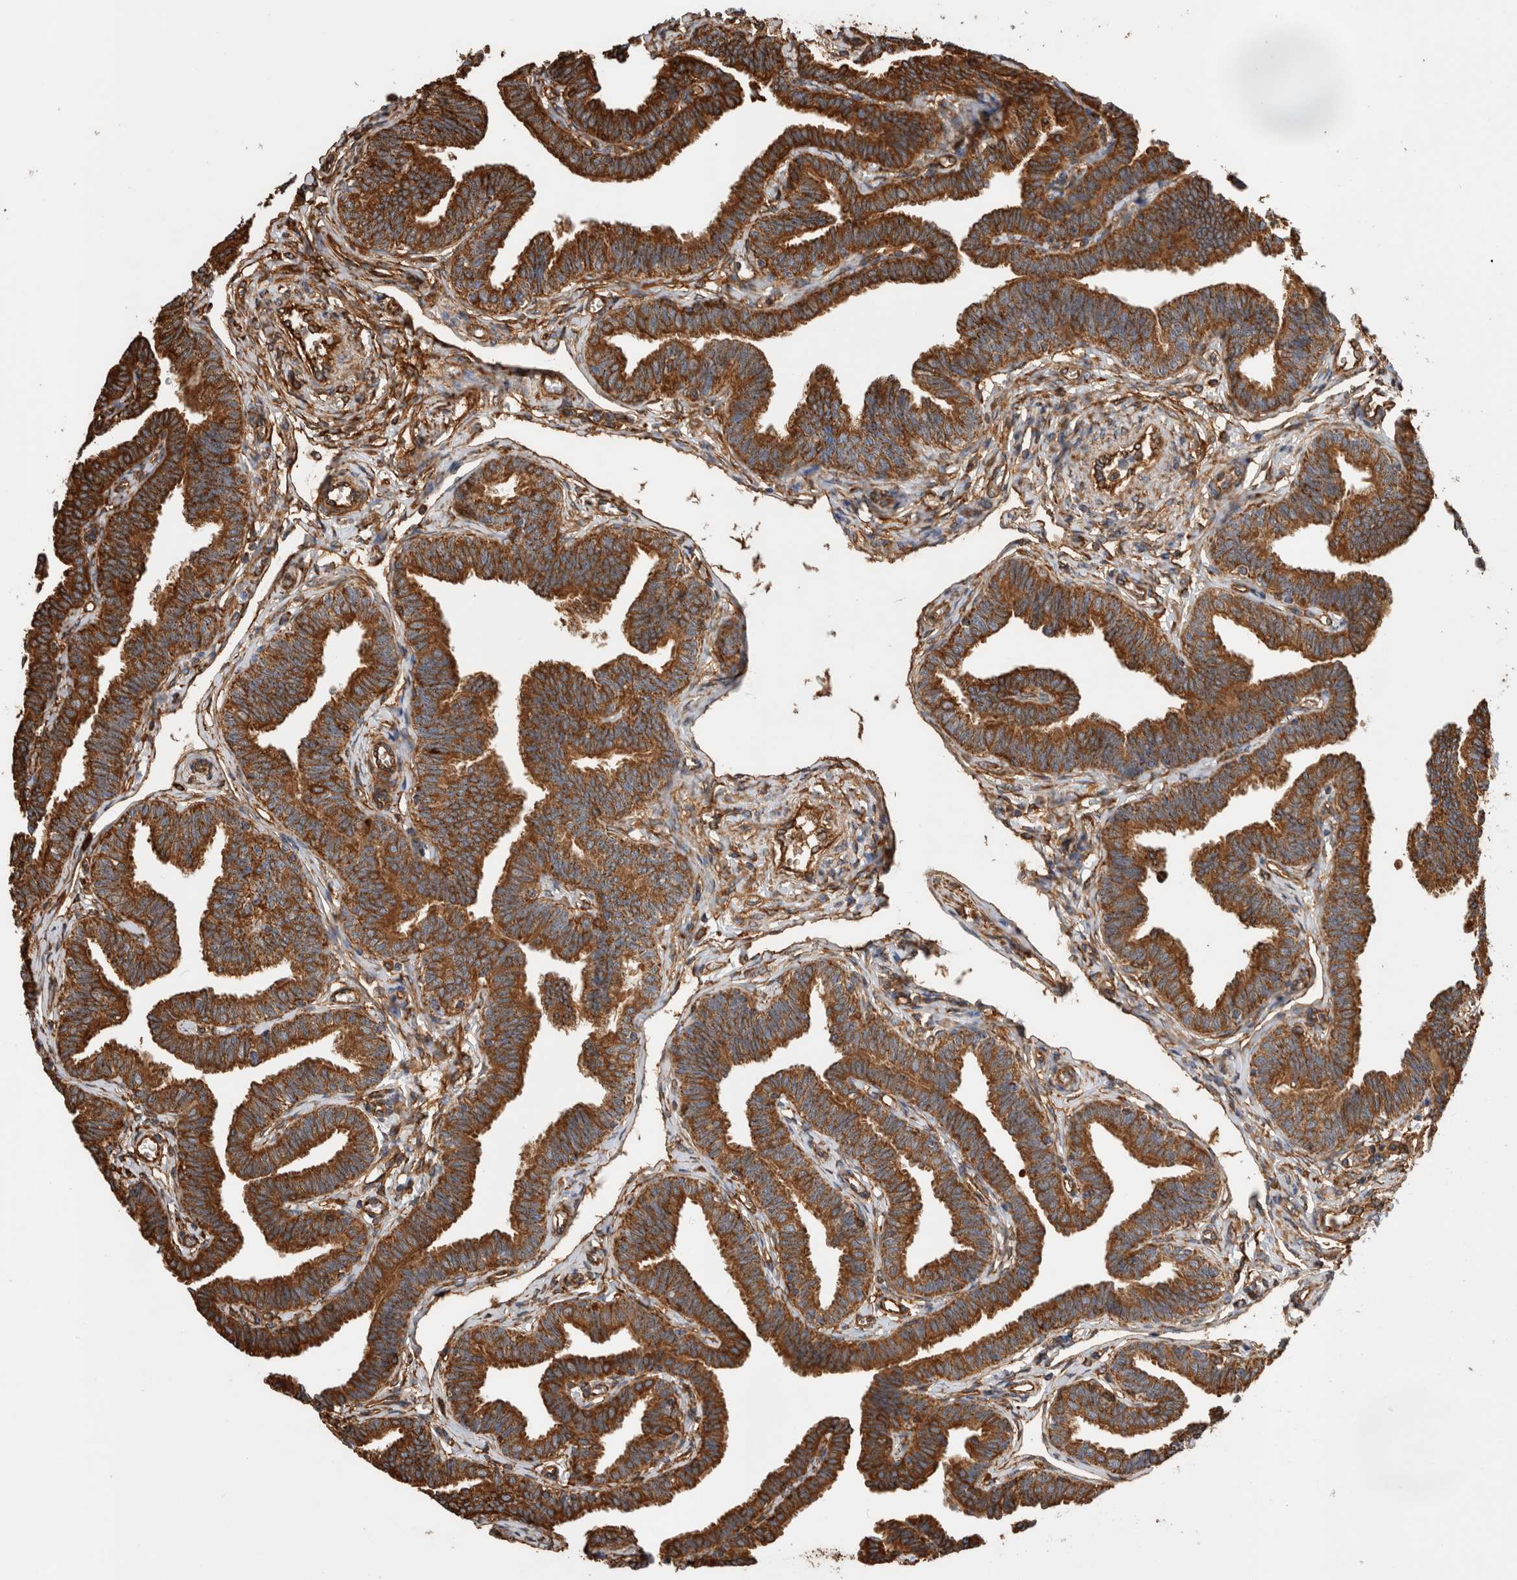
{"staining": {"intensity": "strong", "quantity": ">75%", "location": "cytoplasmic/membranous"}, "tissue": "fallopian tube", "cell_type": "Glandular cells", "image_type": "normal", "snomed": [{"axis": "morphology", "description": "Normal tissue, NOS"}, {"axis": "topography", "description": "Fallopian tube"}, {"axis": "topography", "description": "Ovary"}], "caption": "Immunohistochemistry (IHC) (DAB) staining of normal fallopian tube displays strong cytoplasmic/membranous protein positivity in approximately >75% of glandular cells.", "gene": "ZNF397", "patient": {"sex": "female", "age": 23}}